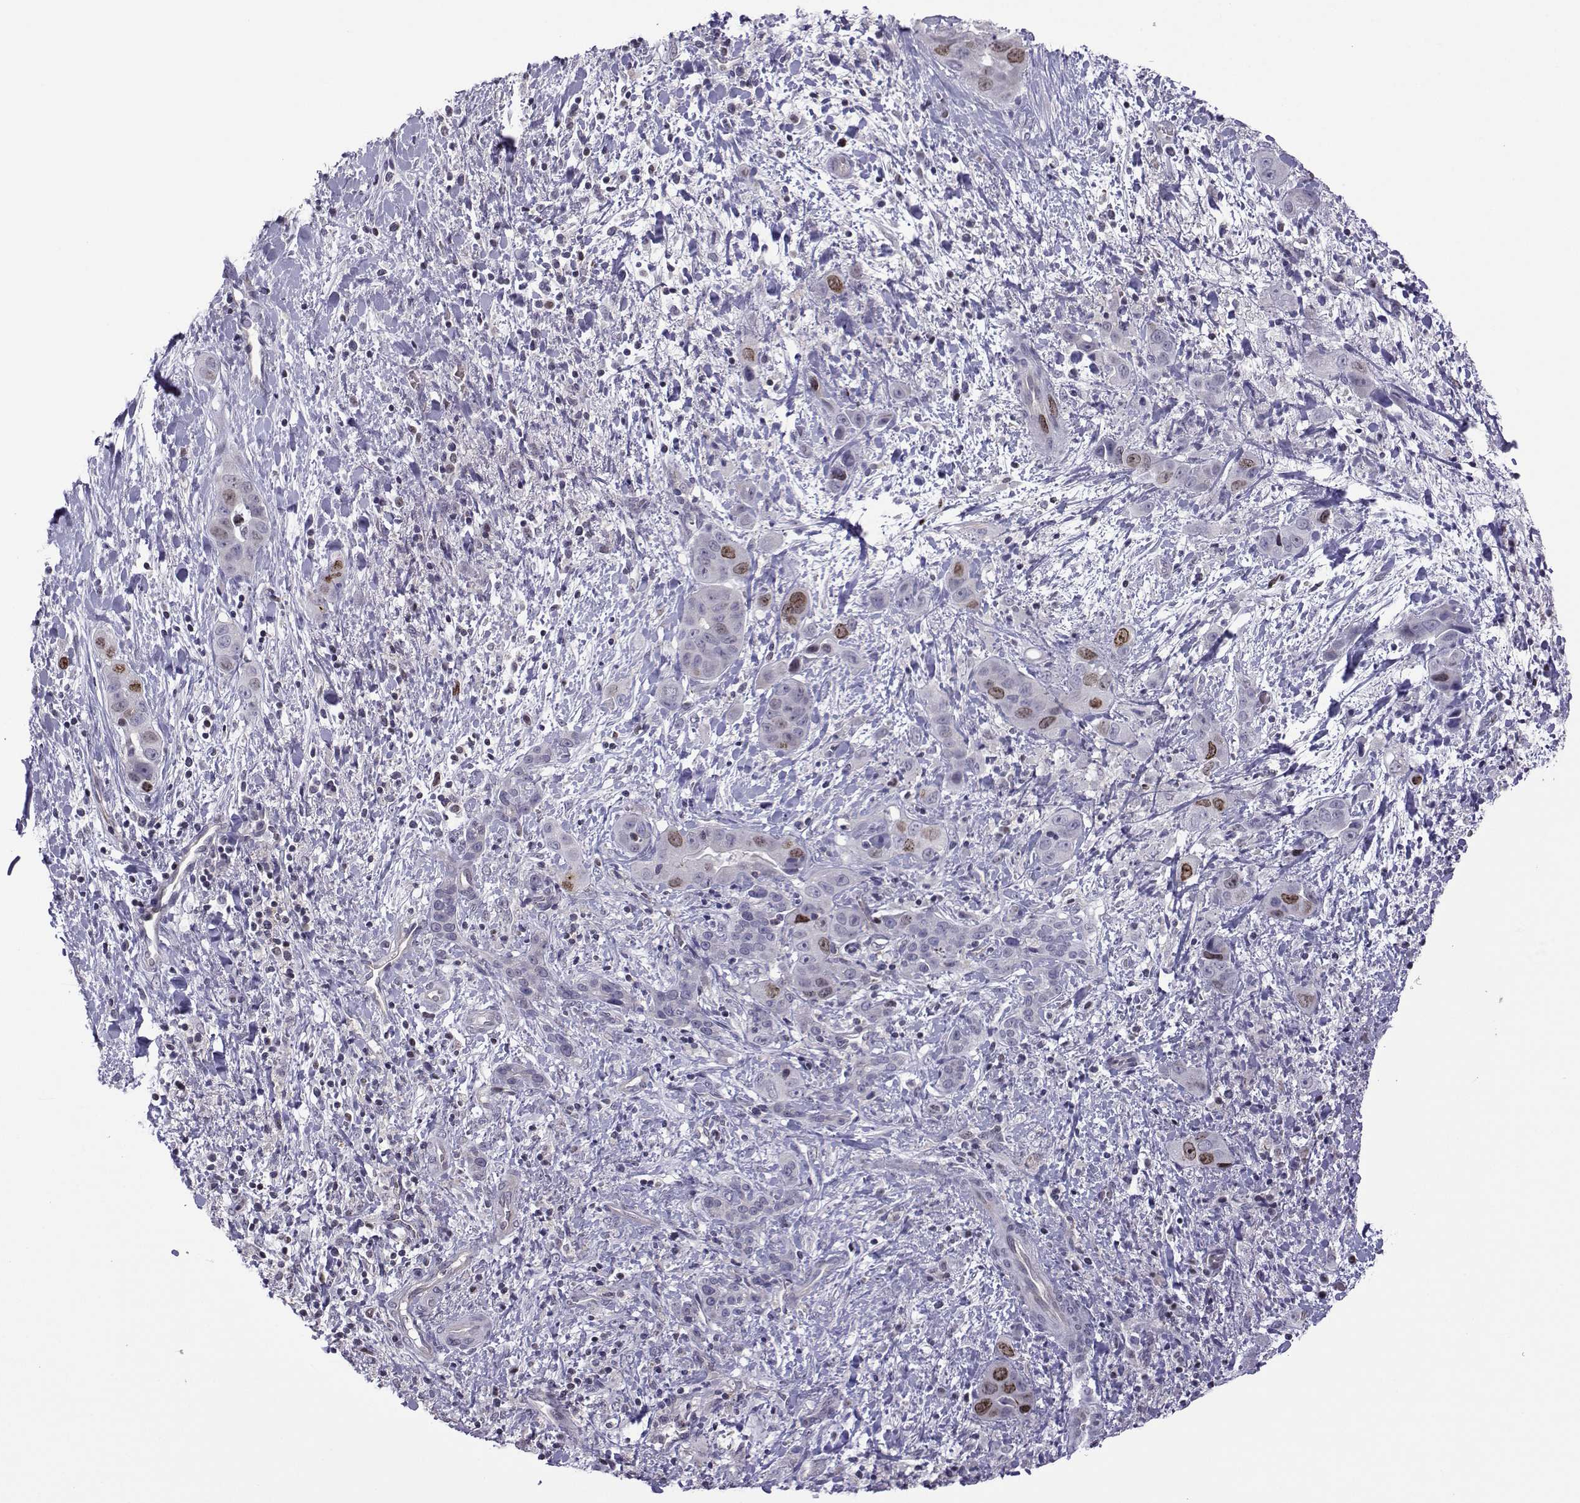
{"staining": {"intensity": "moderate", "quantity": "<25%", "location": "nuclear"}, "tissue": "liver cancer", "cell_type": "Tumor cells", "image_type": "cancer", "snomed": [{"axis": "morphology", "description": "Cholangiocarcinoma"}, {"axis": "topography", "description": "Liver"}], "caption": "This micrograph demonstrates immunohistochemistry (IHC) staining of liver cancer (cholangiocarcinoma), with low moderate nuclear staining in about <25% of tumor cells.", "gene": "INCENP", "patient": {"sex": "female", "age": 52}}